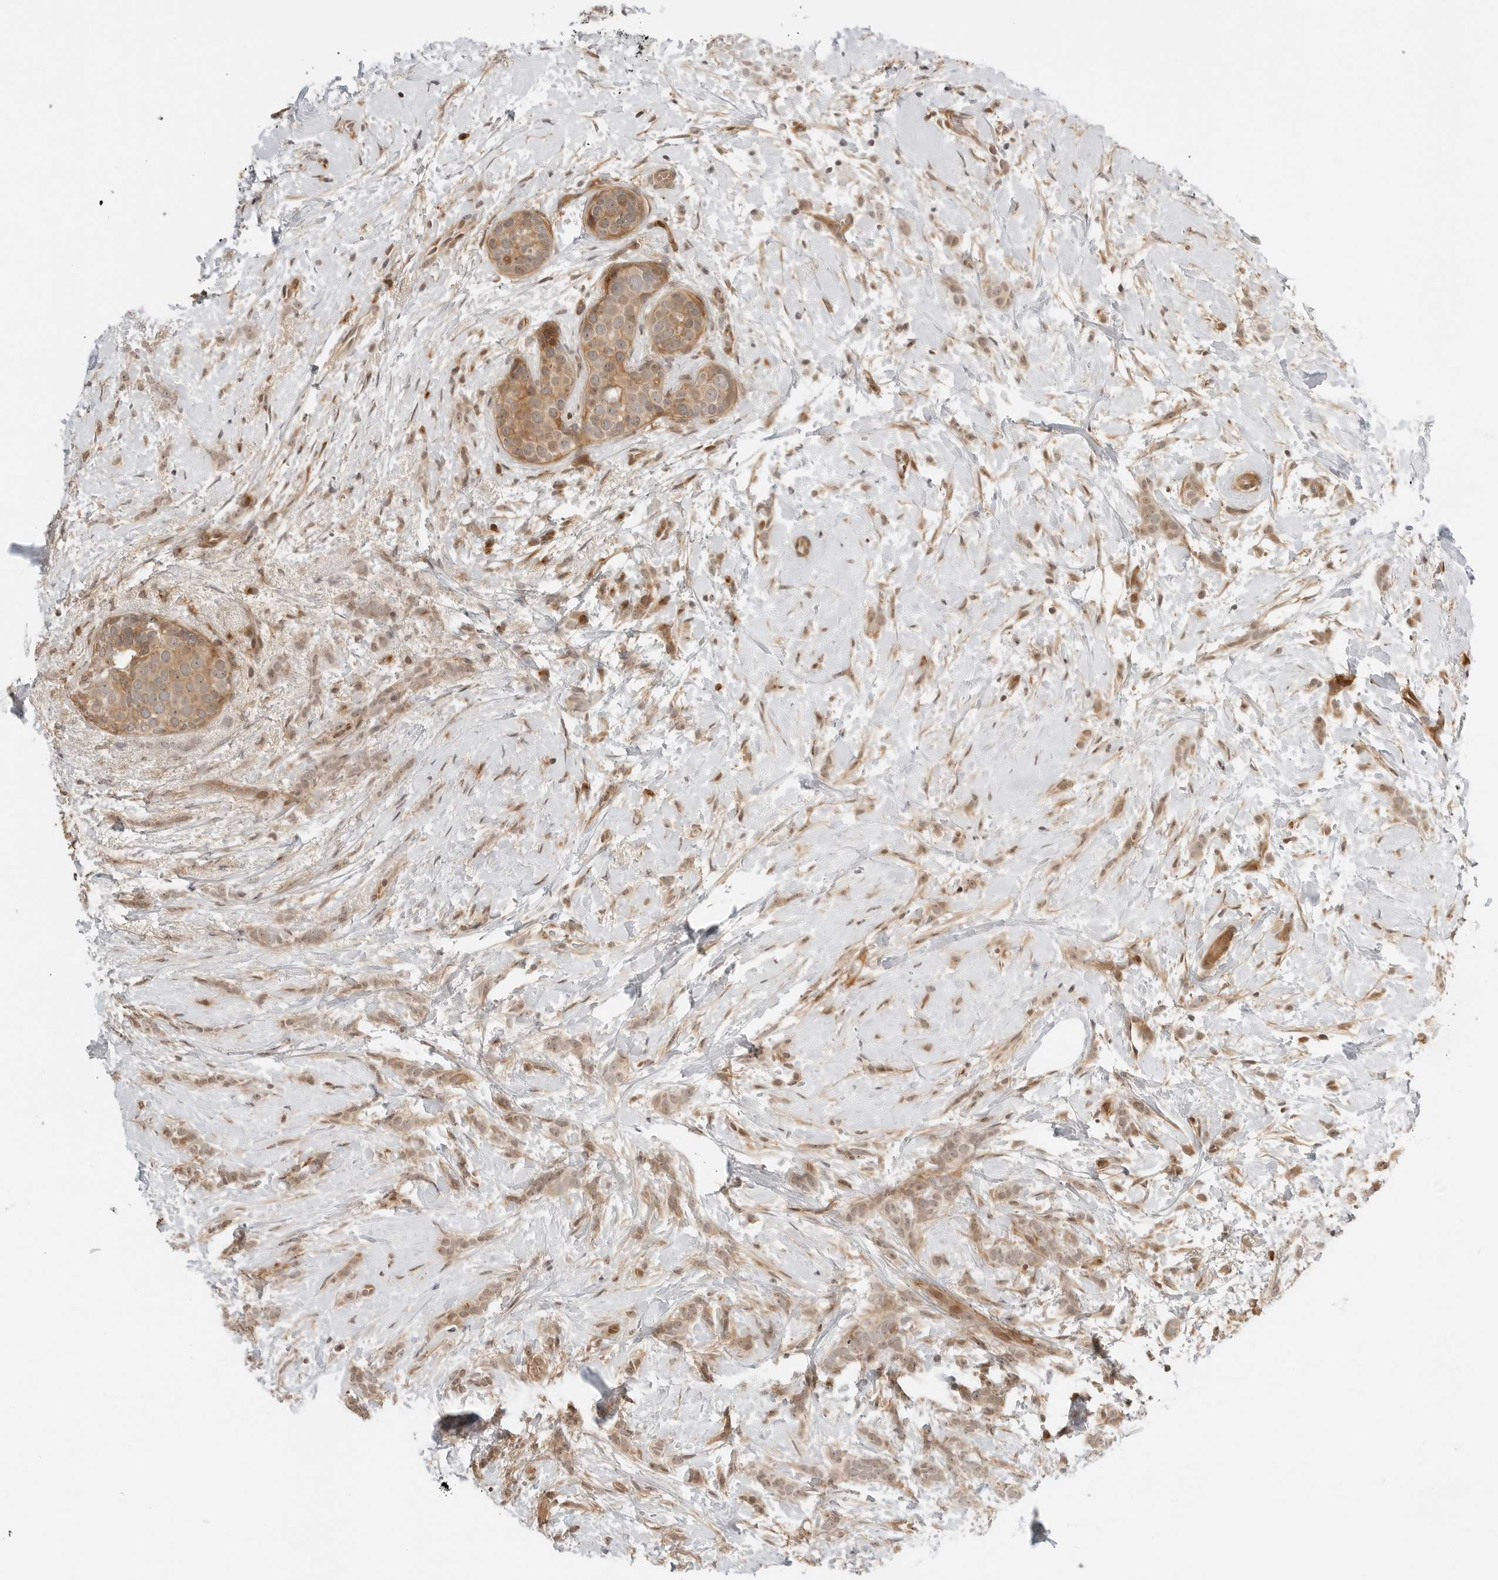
{"staining": {"intensity": "weak", "quantity": ">75%", "location": "cytoplasmic/membranous,nuclear"}, "tissue": "breast cancer", "cell_type": "Tumor cells", "image_type": "cancer", "snomed": [{"axis": "morphology", "description": "Lobular carcinoma, in situ"}, {"axis": "morphology", "description": "Lobular carcinoma"}, {"axis": "topography", "description": "Breast"}], "caption": "Immunohistochemical staining of breast lobular carcinoma in situ demonstrates weak cytoplasmic/membranous and nuclear protein positivity in approximately >75% of tumor cells.", "gene": "GEM", "patient": {"sex": "female", "age": 41}}